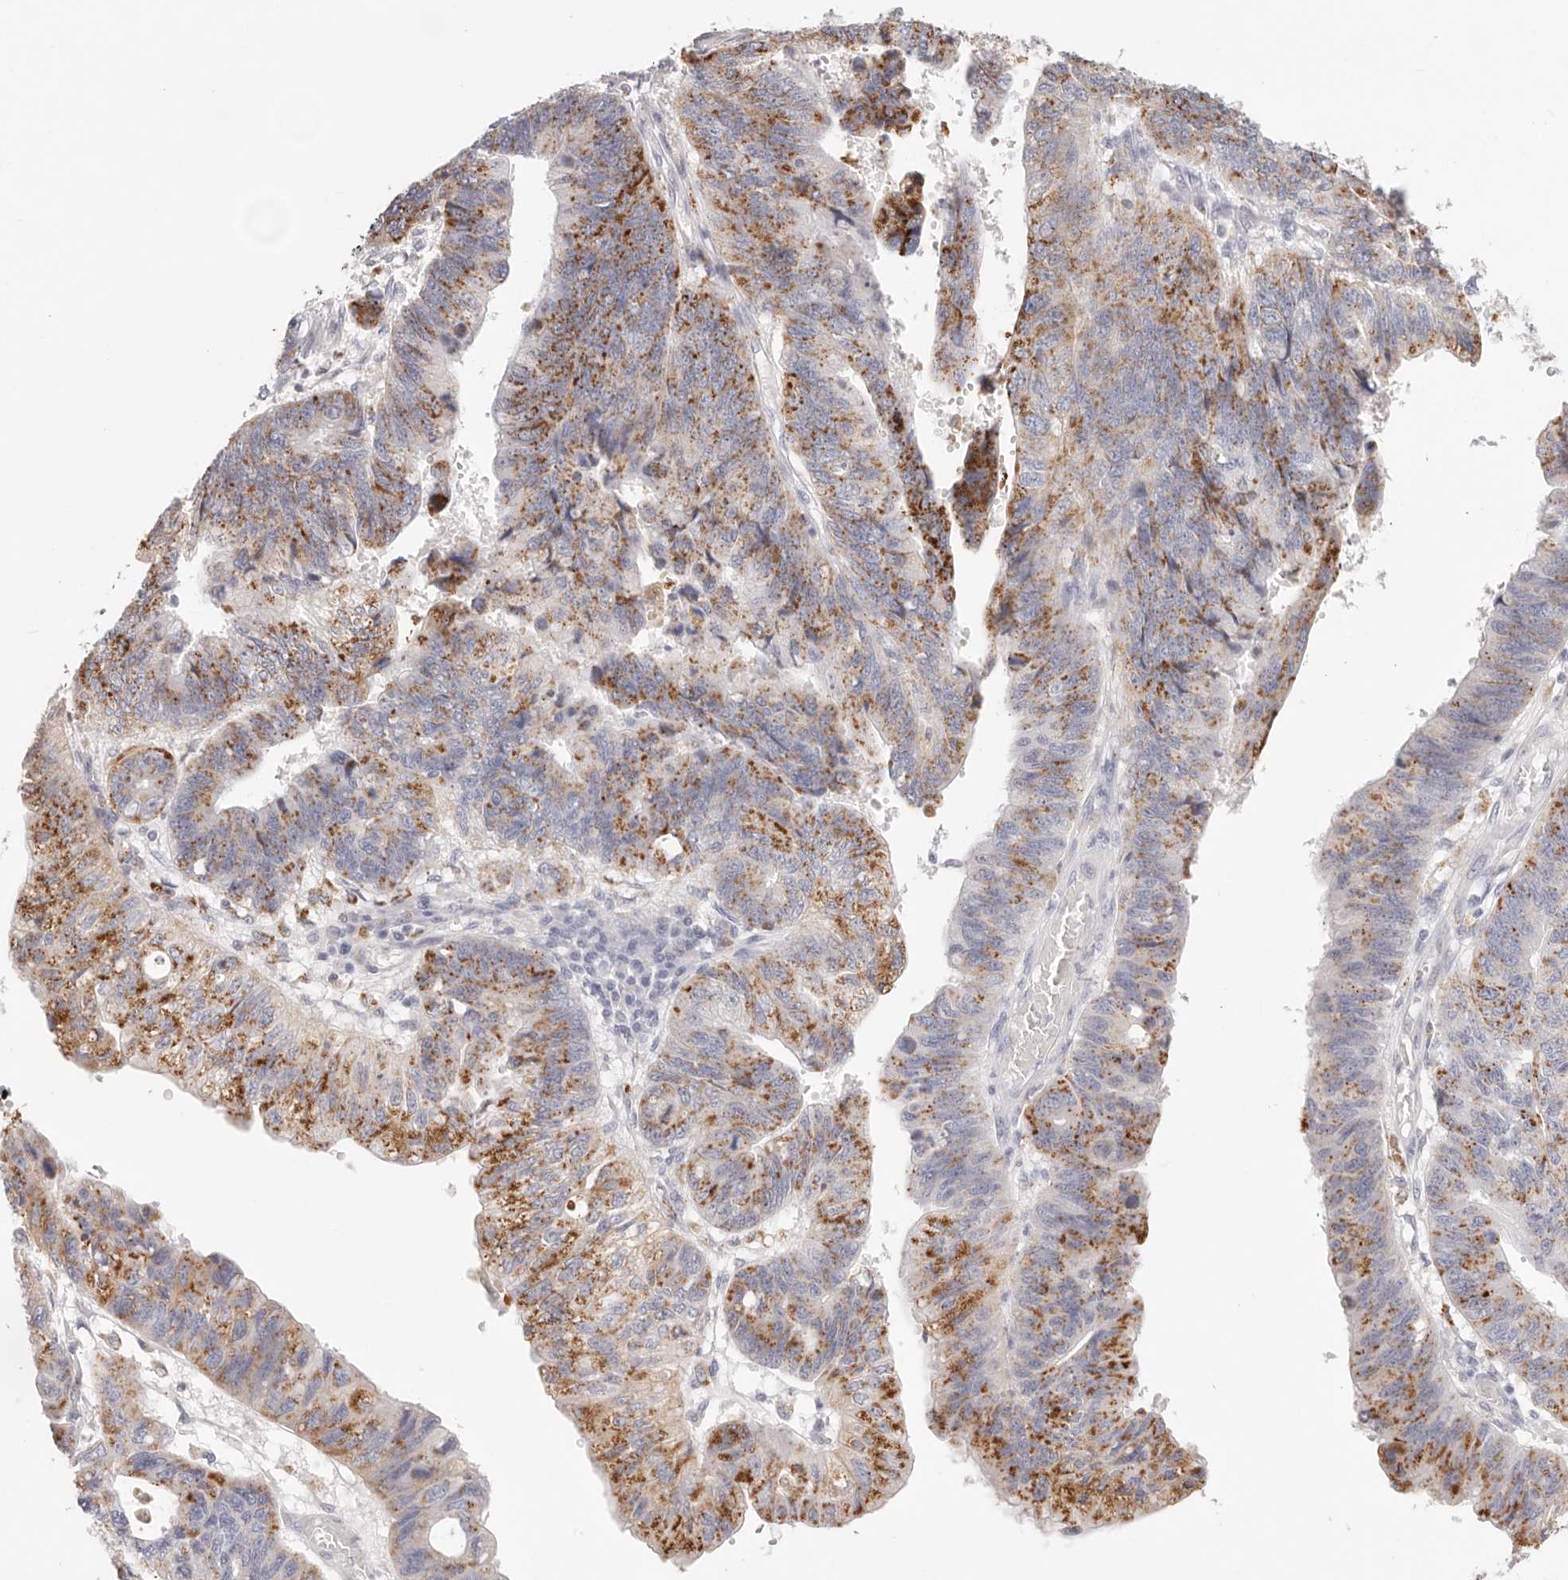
{"staining": {"intensity": "moderate", "quantity": "25%-75%", "location": "cytoplasmic/membranous"}, "tissue": "stomach cancer", "cell_type": "Tumor cells", "image_type": "cancer", "snomed": [{"axis": "morphology", "description": "Adenocarcinoma, NOS"}, {"axis": "topography", "description": "Stomach"}], "caption": "Stomach adenocarcinoma stained with a brown dye reveals moderate cytoplasmic/membranous positive expression in approximately 25%-75% of tumor cells.", "gene": "STKLD1", "patient": {"sex": "male", "age": 59}}